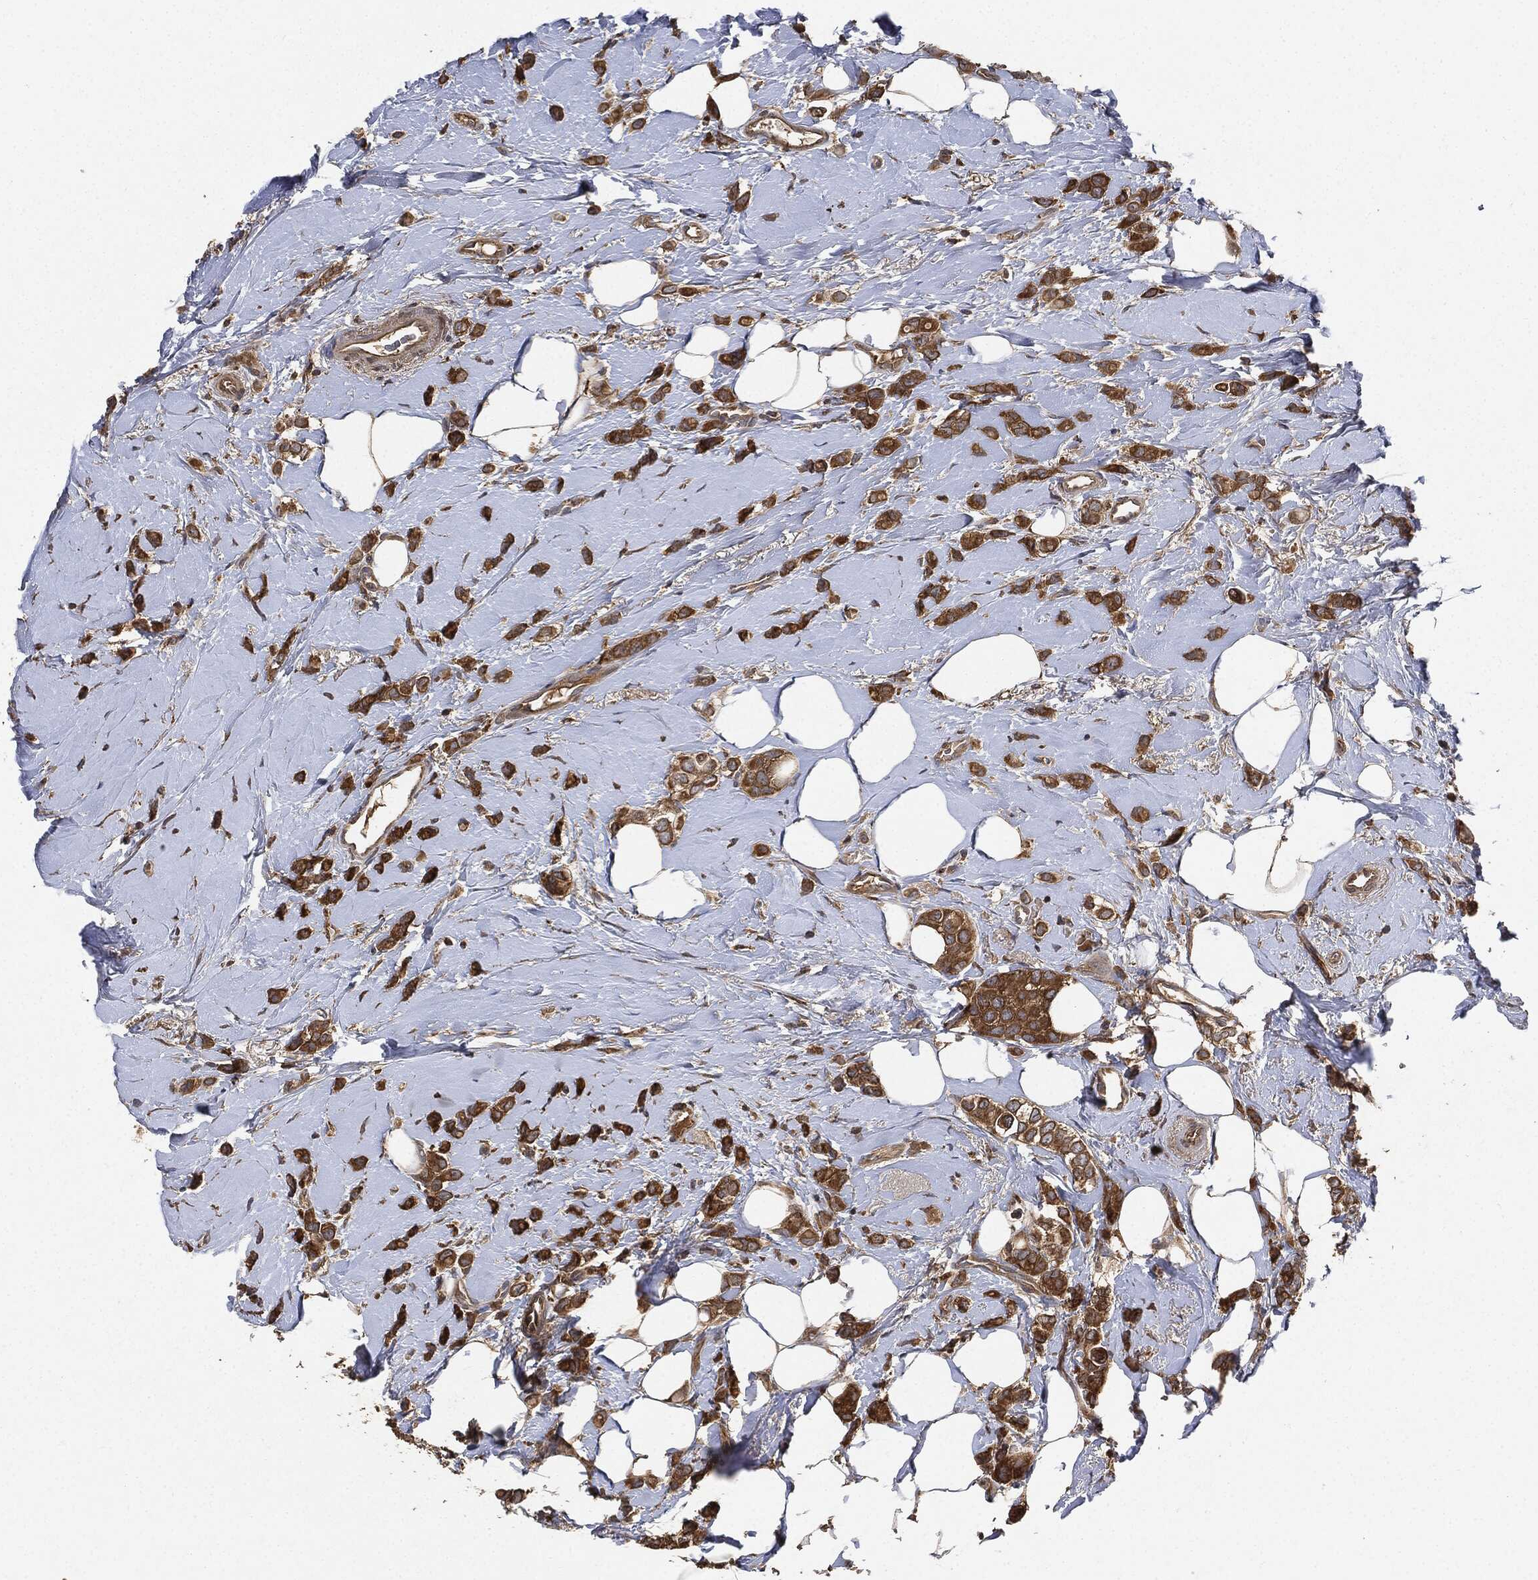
{"staining": {"intensity": "strong", "quantity": ">75%", "location": "cytoplasmic/membranous"}, "tissue": "breast cancer", "cell_type": "Tumor cells", "image_type": "cancer", "snomed": [{"axis": "morphology", "description": "Lobular carcinoma"}, {"axis": "topography", "description": "Breast"}], "caption": "A micrograph showing strong cytoplasmic/membranous positivity in approximately >75% of tumor cells in breast cancer (lobular carcinoma), as visualized by brown immunohistochemical staining.", "gene": "BRAF", "patient": {"sex": "female", "age": 66}}